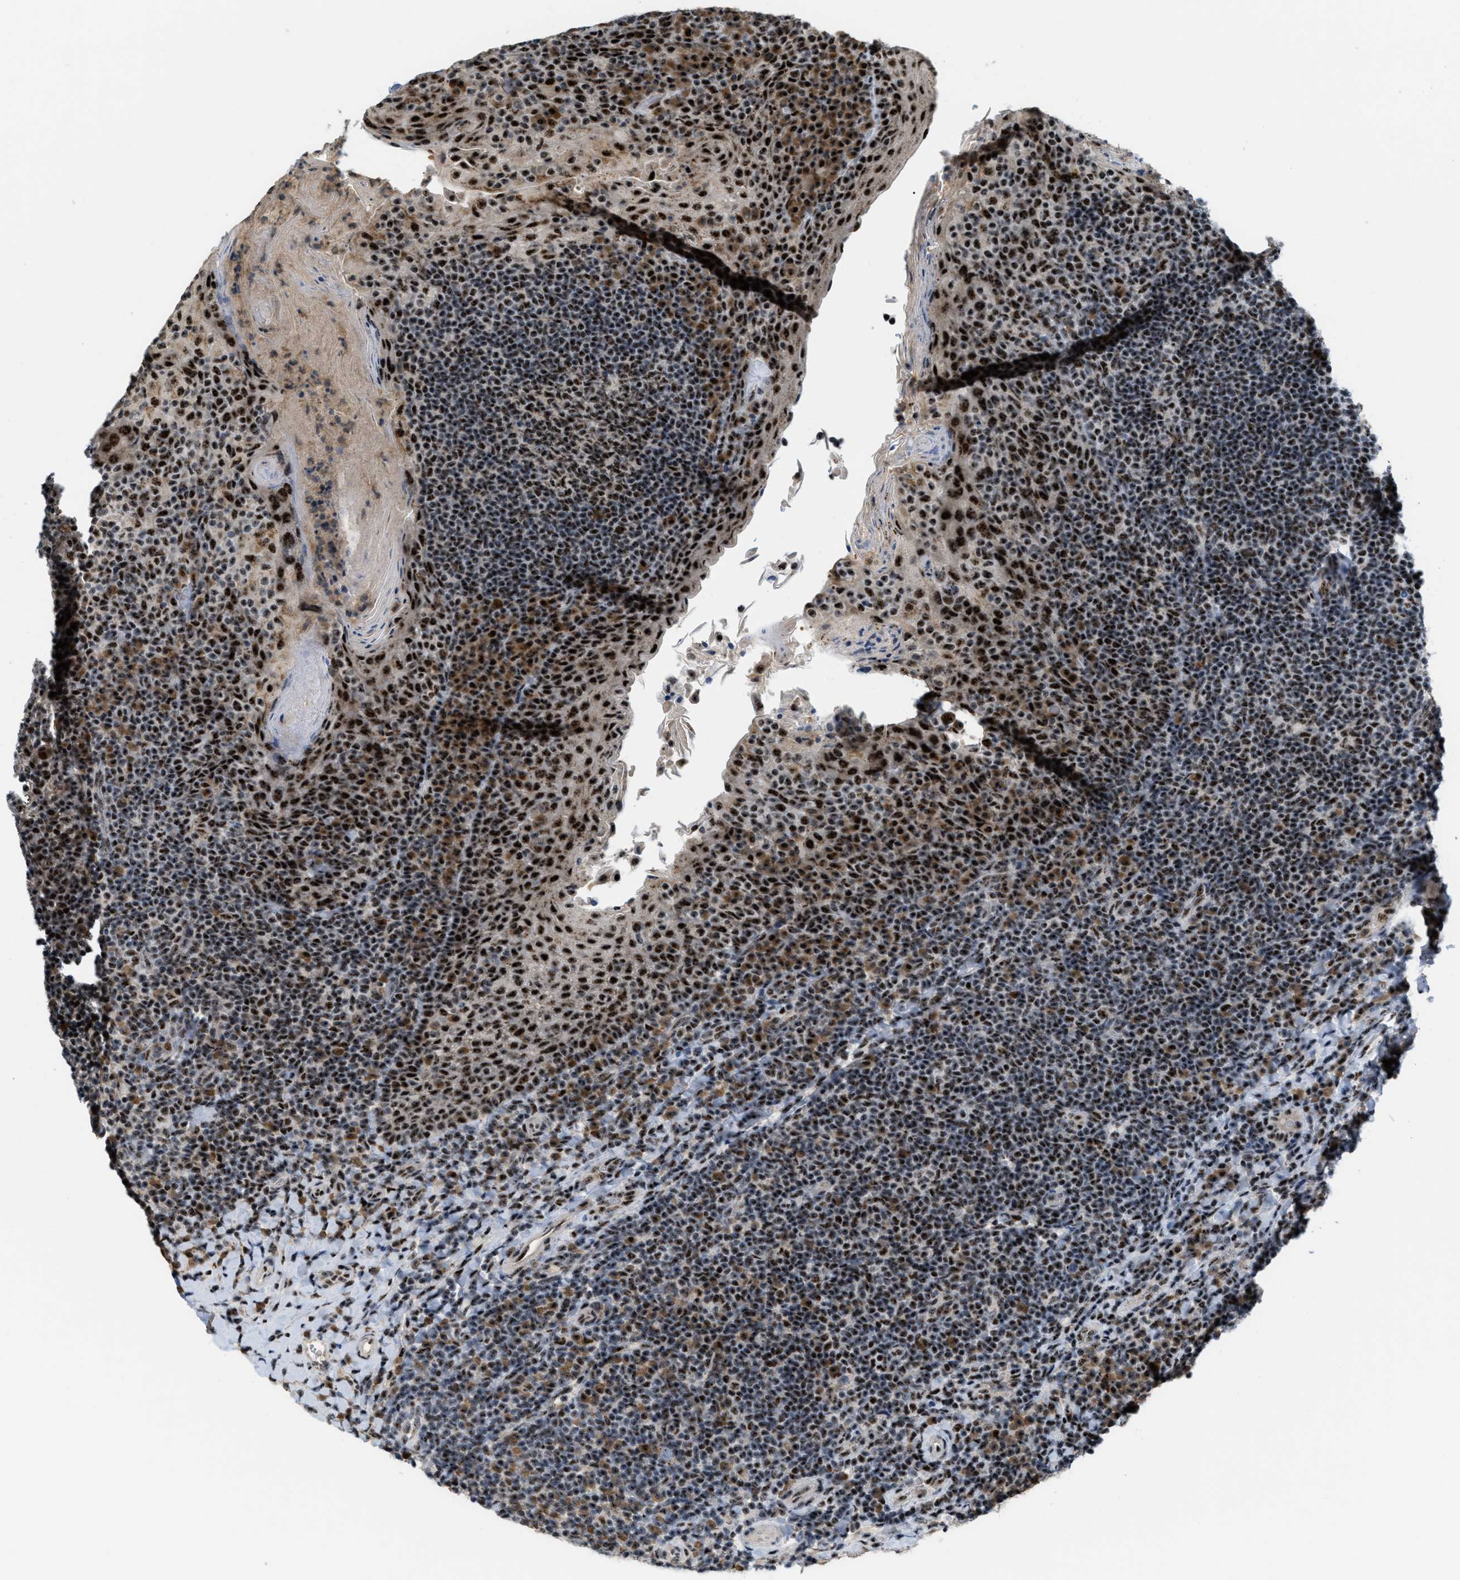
{"staining": {"intensity": "moderate", "quantity": ">75%", "location": "nuclear"}, "tissue": "tonsil", "cell_type": "Germinal center cells", "image_type": "normal", "snomed": [{"axis": "morphology", "description": "Normal tissue, NOS"}, {"axis": "topography", "description": "Tonsil"}], "caption": "Immunohistochemistry micrograph of normal human tonsil stained for a protein (brown), which demonstrates medium levels of moderate nuclear positivity in approximately >75% of germinal center cells.", "gene": "CDR2", "patient": {"sex": "male", "age": 17}}